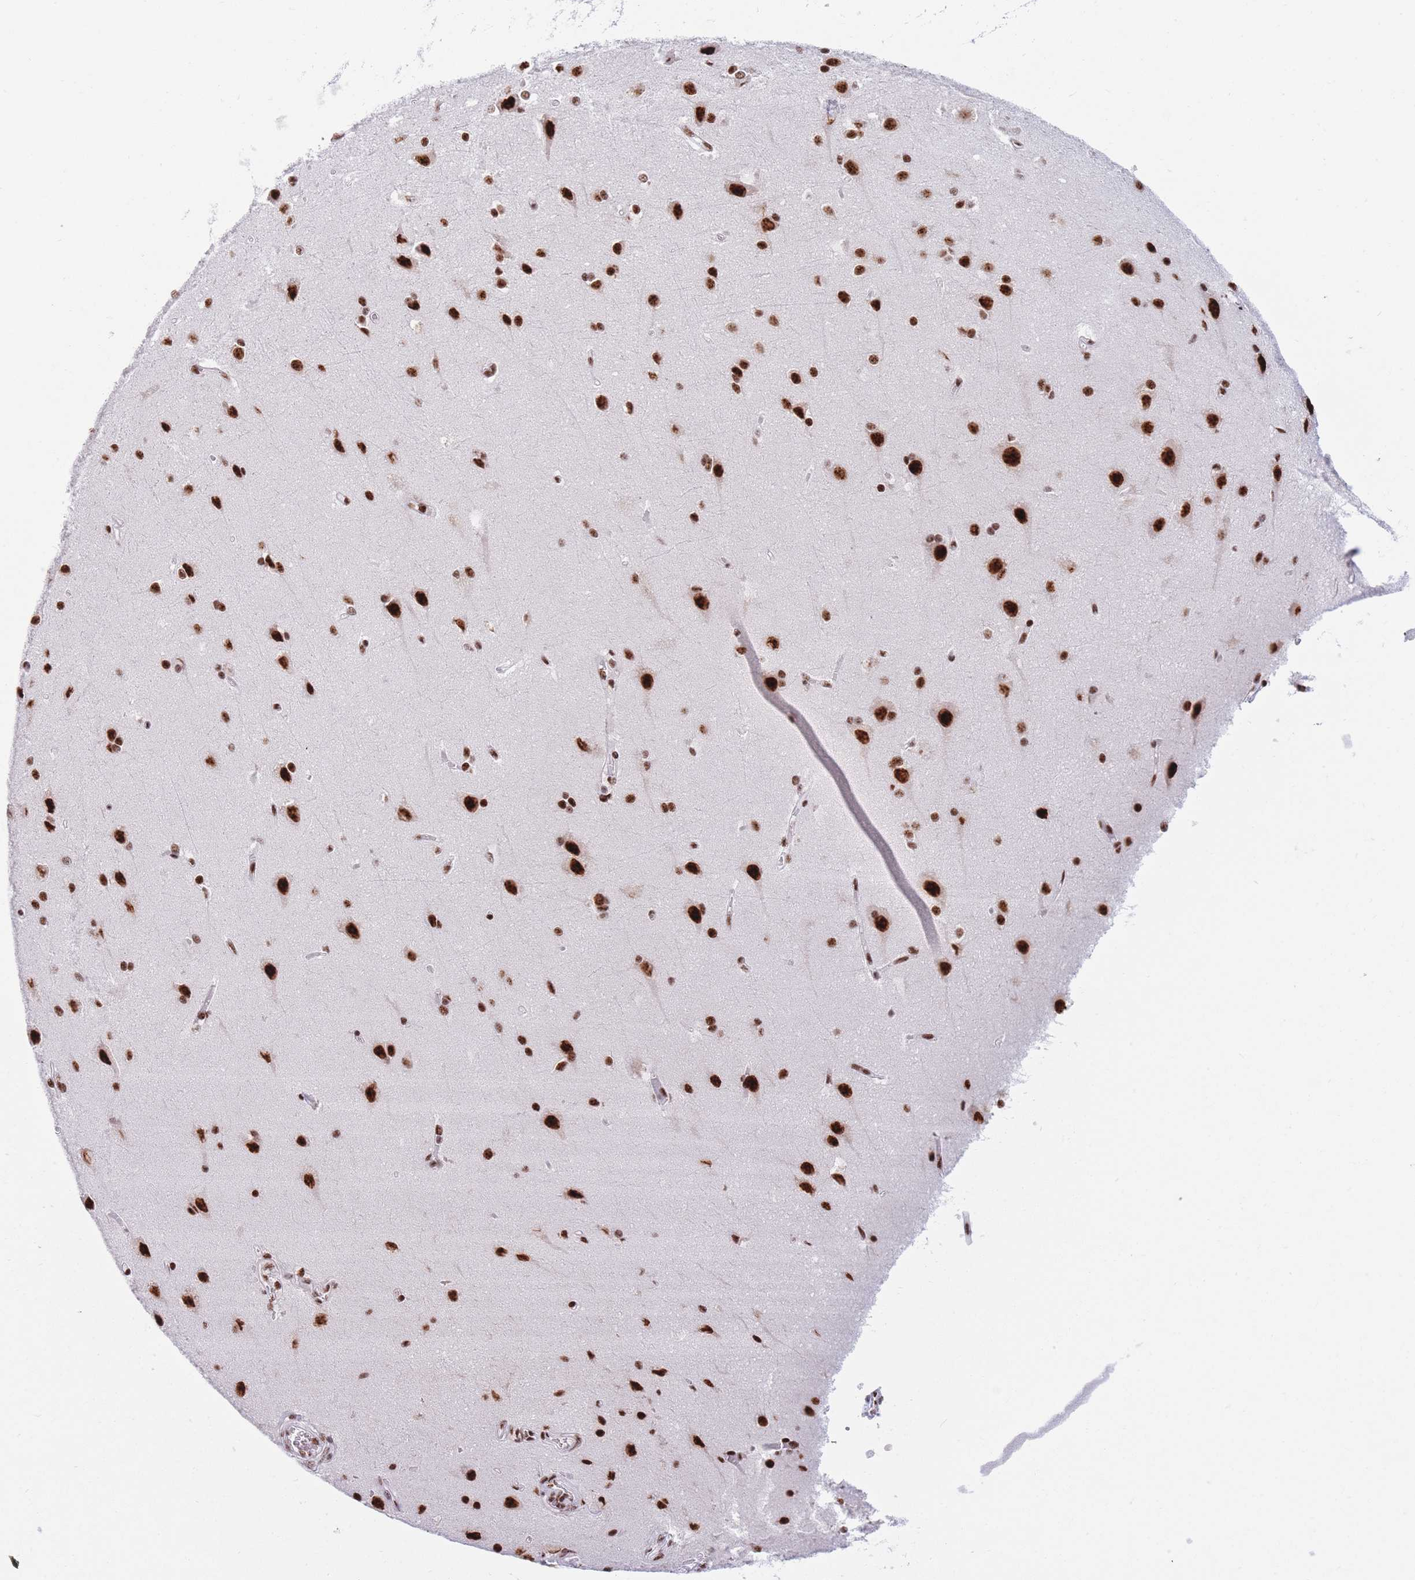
{"staining": {"intensity": "strong", "quantity": "<25%", "location": "nuclear"}, "tissue": "cerebral cortex", "cell_type": "Endothelial cells", "image_type": "normal", "snomed": [{"axis": "morphology", "description": "Normal tissue, NOS"}, {"axis": "topography", "description": "Cerebral cortex"}], "caption": "IHC staining of normal cerebral cortex, which exhibits medium levels of strong nuclear positivity in about <25% of endothelial cells indicating strong nuclear protein expression. The staining was performed using DAB (brown) for protein detection and nuclei were counterstained in hematoxylin (blue).", "gene": "TMEM35B", "patient": {"sex": "male", "age": 37}}